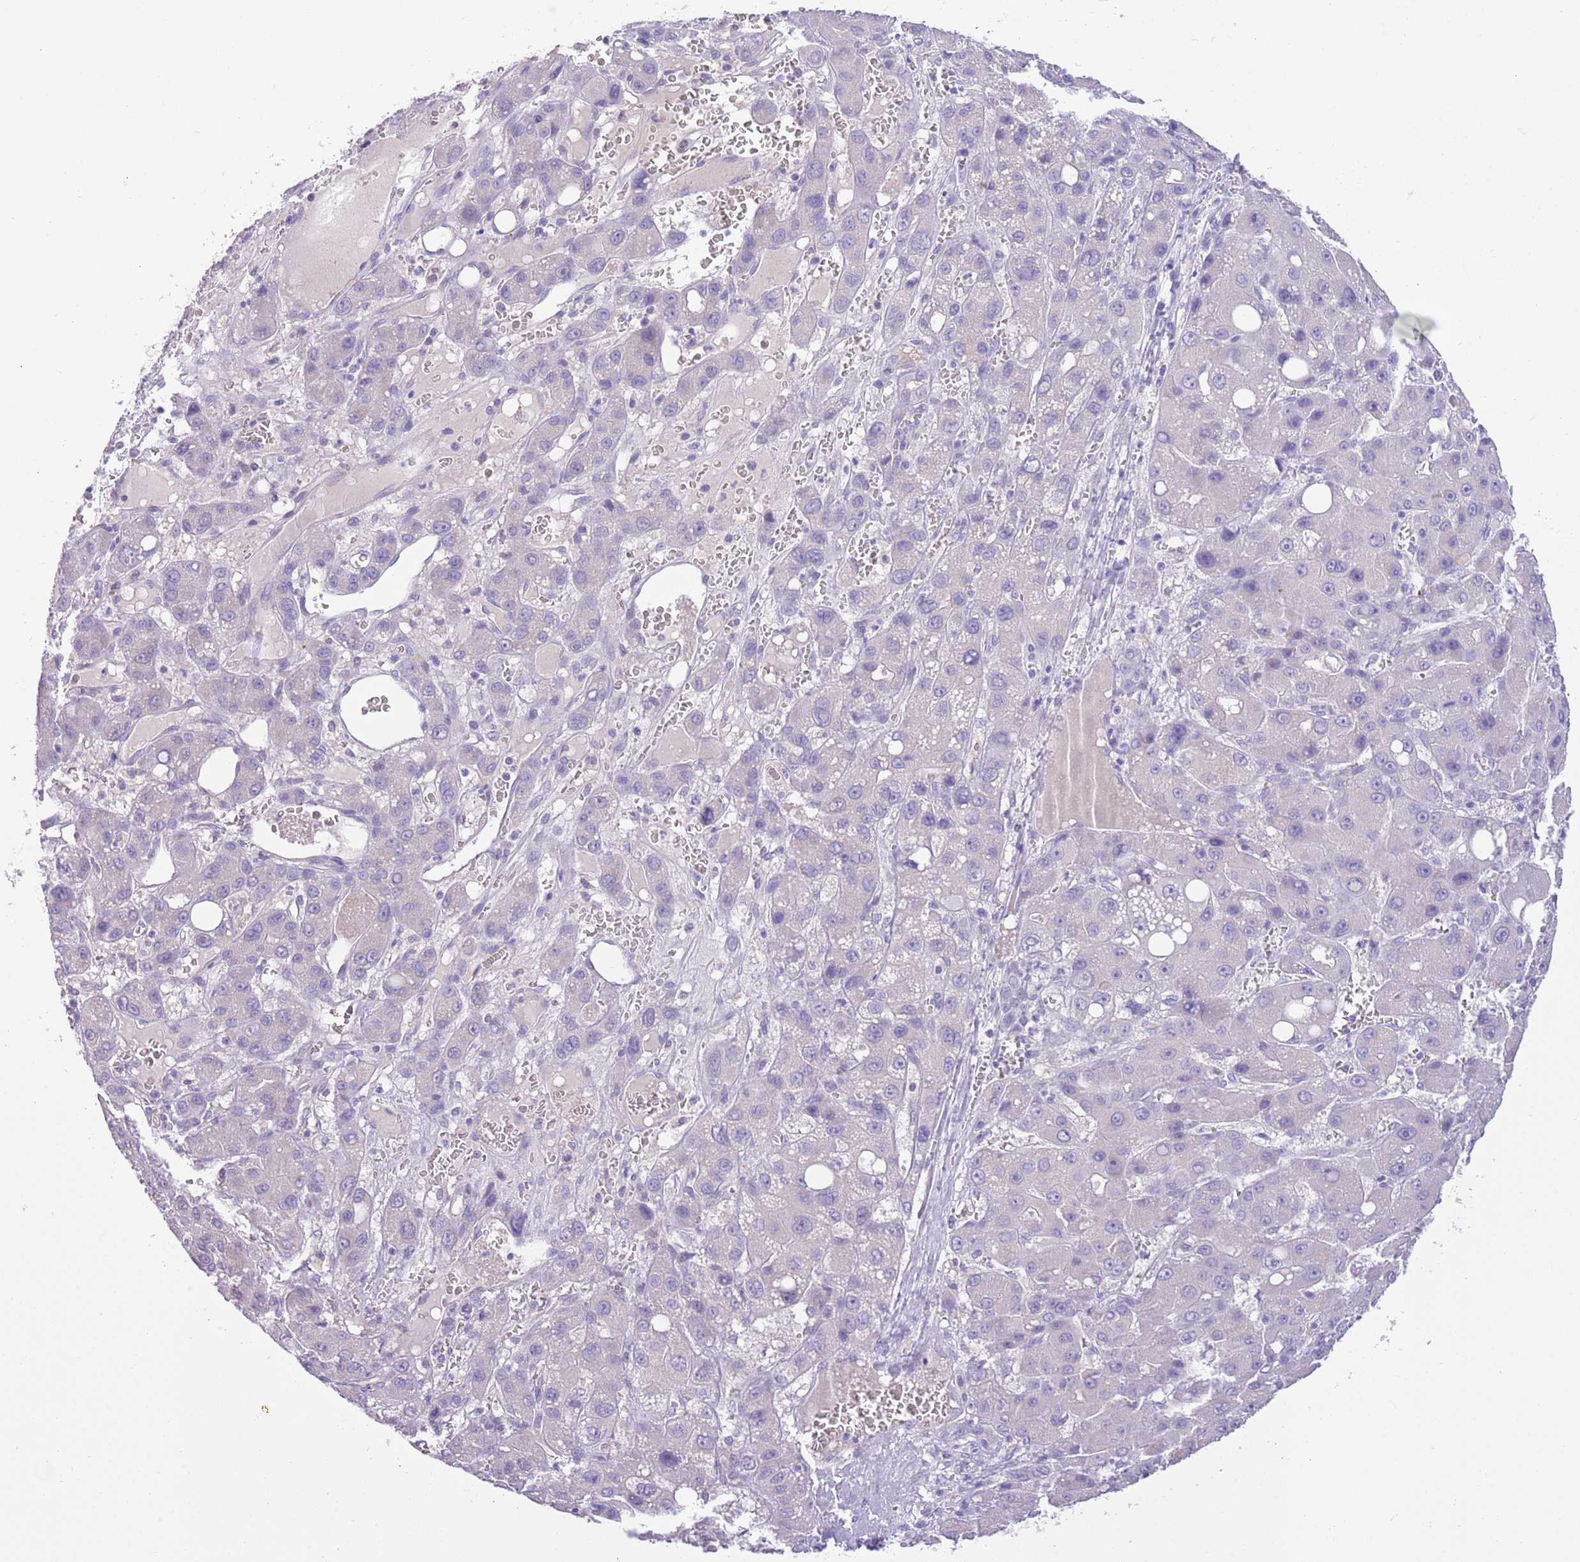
{"staining": {"intensity": "negative", "quantity": "none", "location": "none"}, "tissue": "liver cancer", "cell_type": "Tumor cells", "image_type": "cancer", "snomed": [{"axis": "morphology", "description": "Carcinoma, Hepatocellular, NOS"}, {"axis": "topography", "description": "Liver"}], "caption": "The image displays no significant positivity in tumor cells of hepatocellular carcinoma (liver).", "gene": "SFTPA1", "patient": {"sex": "male", "age": 55}}